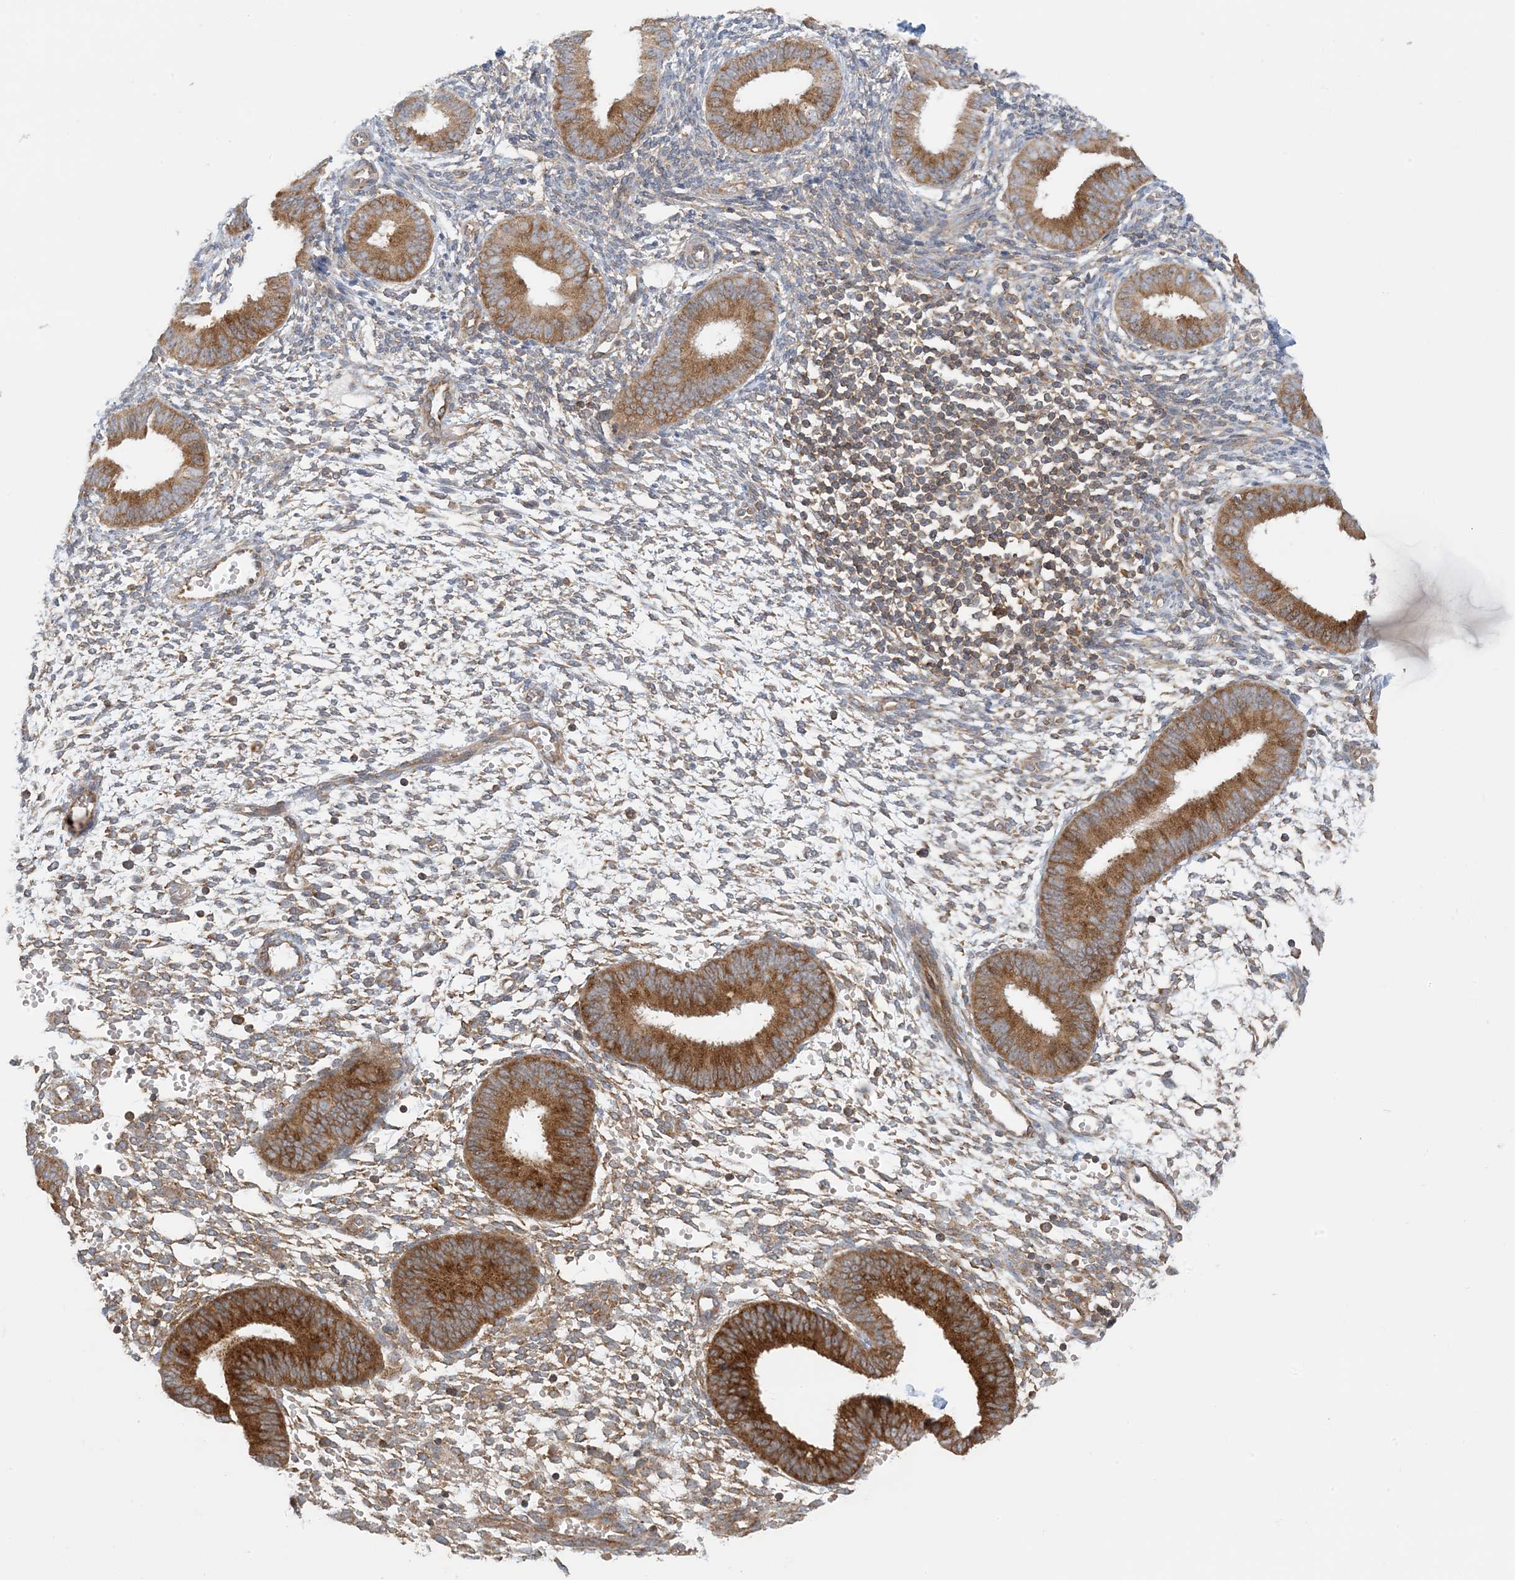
{"staining": {"intensity": "moderate", "quantity": ">75%", "location": "cytoplasmic/membranous"}, "tissue": "endometrium", "cell_type": "Cells in endometrial stroma", "image_type": "normal", "snomed": [{"axis": "morphology", "description": "Normal tissue, NOS"}, {"axis": "topography", "description": "Uterus"}, {"axis": "topography", "description": "Endometrium"}], "caption": "Immunohistochemical staining of normal human endometrium reveals moderate cytoplasmic/membranous protein expression in about >75% of cells in endometrial stroma. (DAB IHC with brightfield microscopy, high magnification).", "gene": "ATP13A2", "patient": {"sex": "female", "age": 48}}